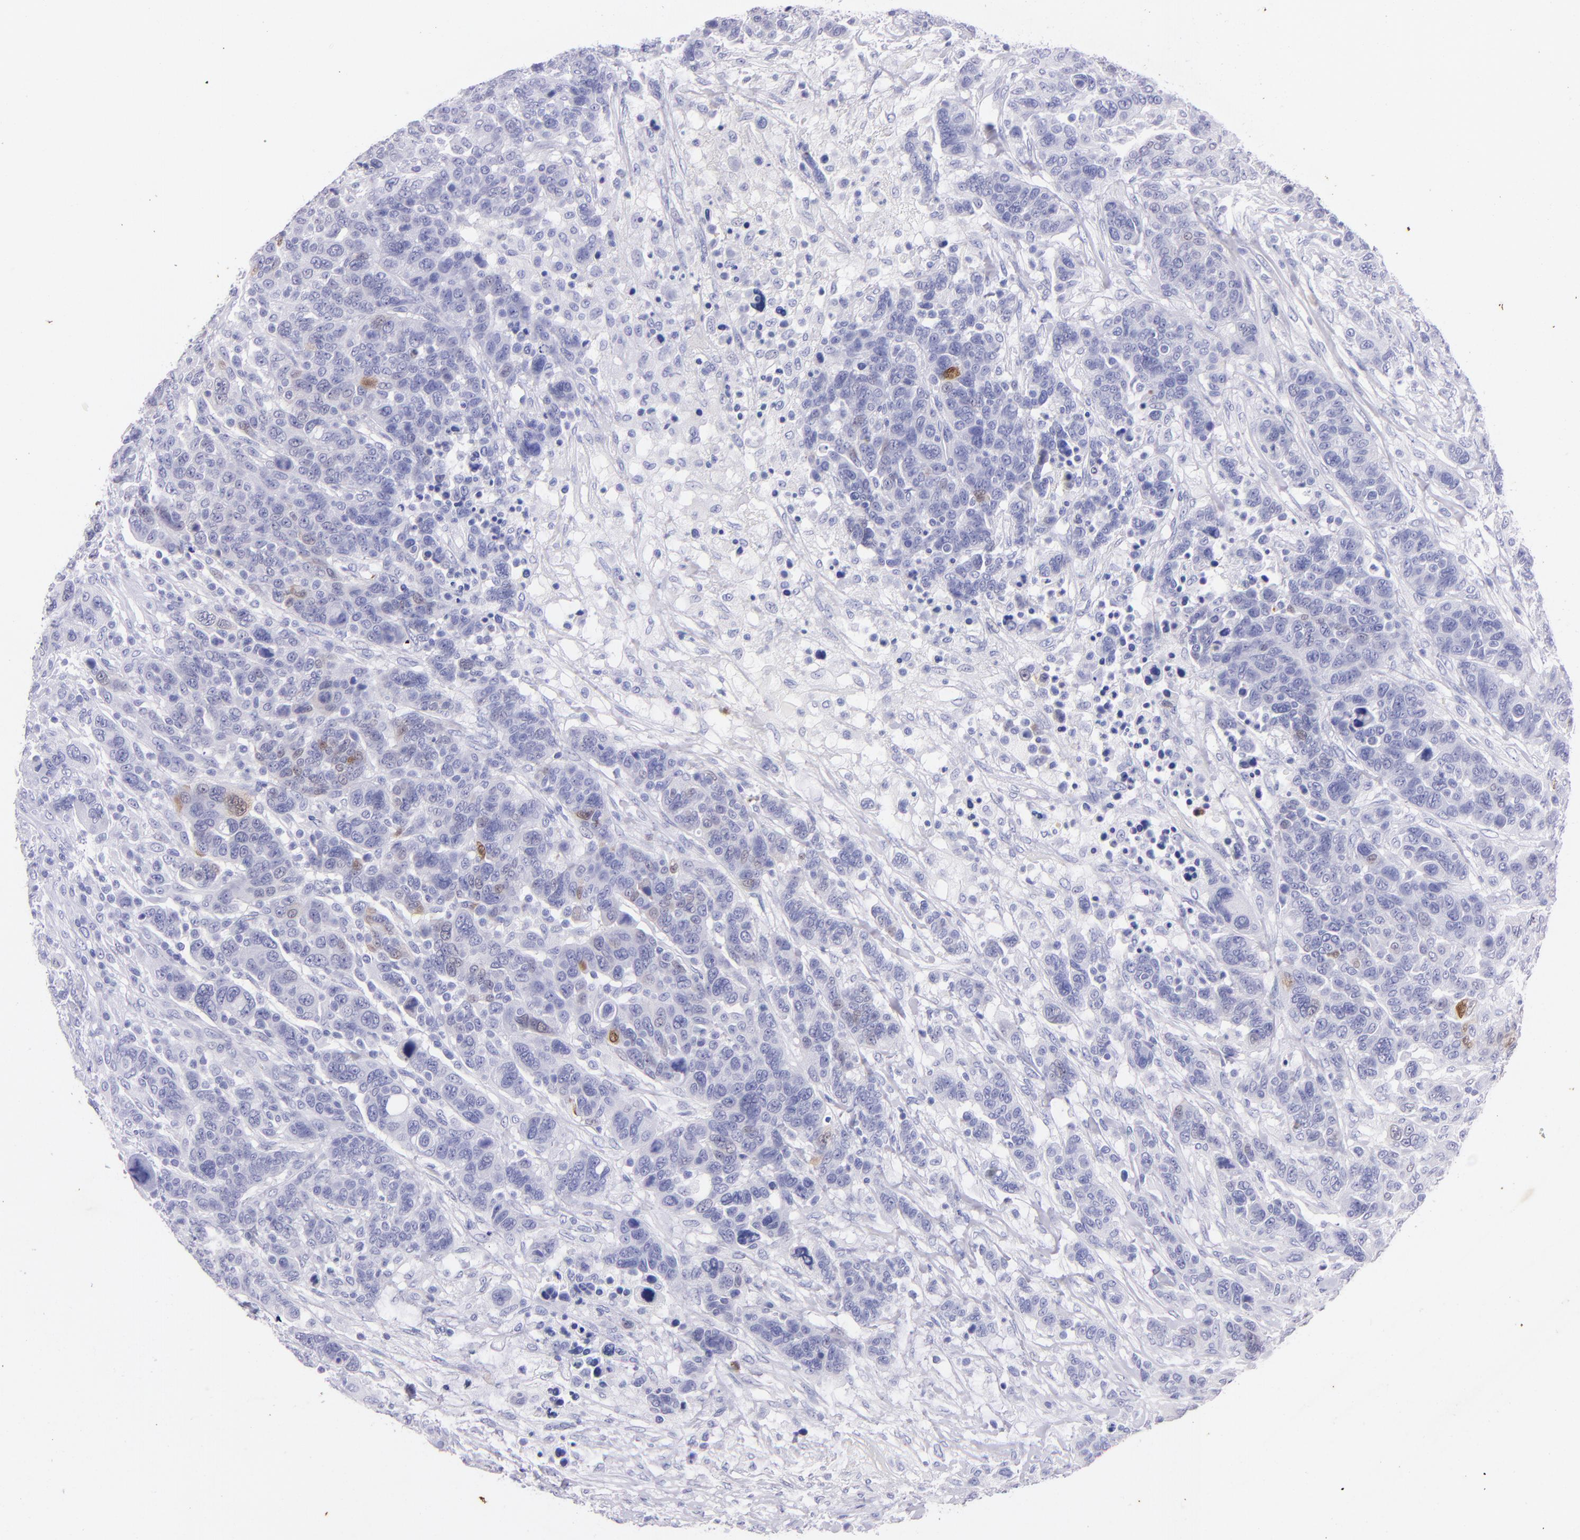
{"staining": {"intensity": "weak", "quantity": "<25%", "location": "cytoplasmic/membranous"}, "tissue": "breast cancer", "cell_type": "Tumor cells", "image_type": "cancer", "snomed": [{"axis": "morphology", "description": "Duct carcinoma"}, {"axis": "topography", "description": "Breast"}], "caption": "Immunohistochemistry image of human breast cancer stained for a protein (brown), which displays no staining in tumor cells. (DAB (3,3'-diaminobenzidine) immunohistochemistry, high magnification).", "gene": "UCHL1", "patient": {"sex": "female", "age": 37}}